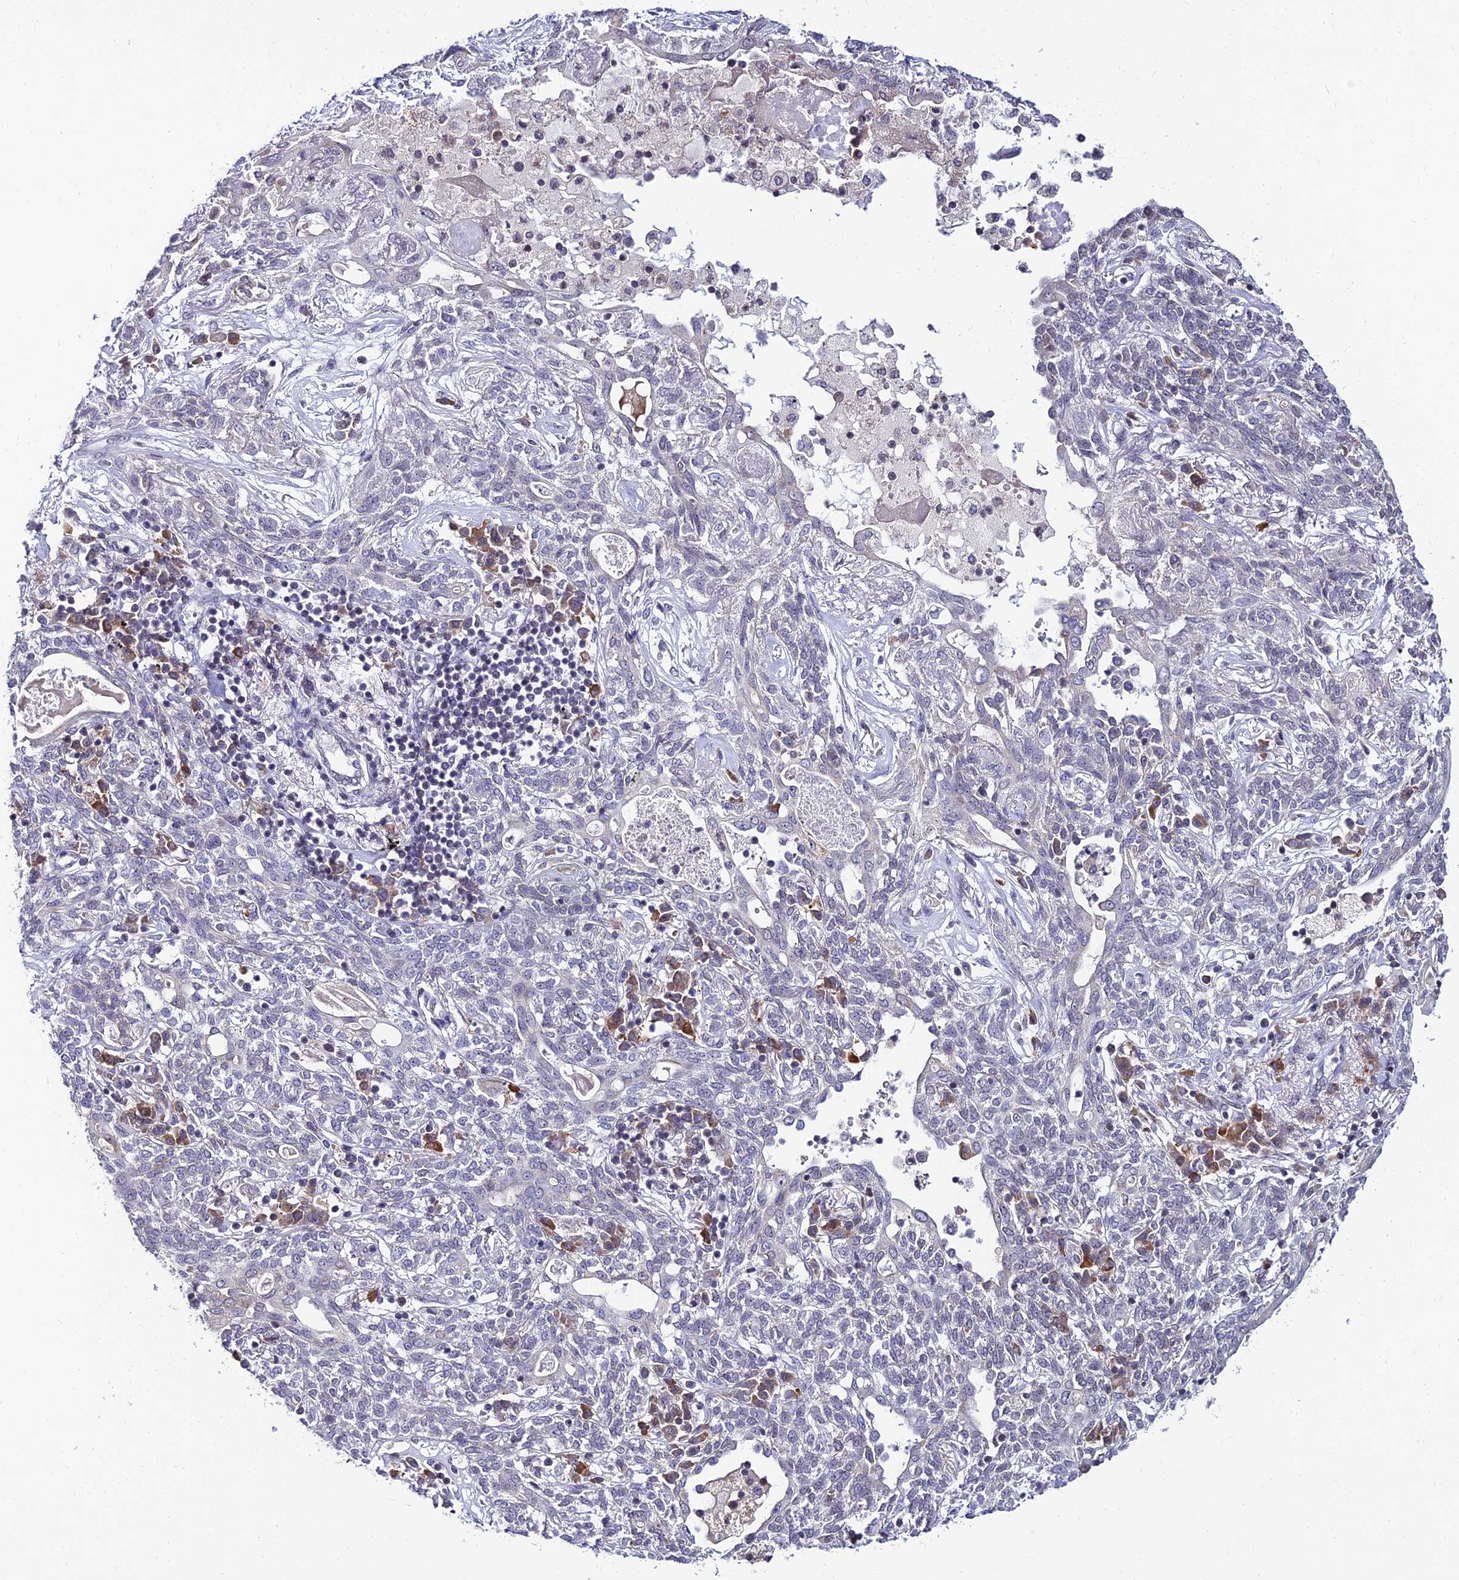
{"staining": {"intensity": "negative", "quantity": "none", "location": "none"}, "tissue": "lung cancer", "cell_type": "Tumor cells", "image_type": "cancer", "snomed": [{"axis": "morphology", "description": "Squamous cell carcinoma, NOS"}, {"axis": "topography", "description": "Lung"}], "caption": "Protein analysis of squamous cell carcinoma (lung) reveals no significant expression in tumor cells. (Brightfield microscopy of DAB (3,3'-diaminobenzidine) immunohistochemistry (IHC) at high magnification).", "gene": "CDNF", "patient": {"sex": "female", "age": 70}}